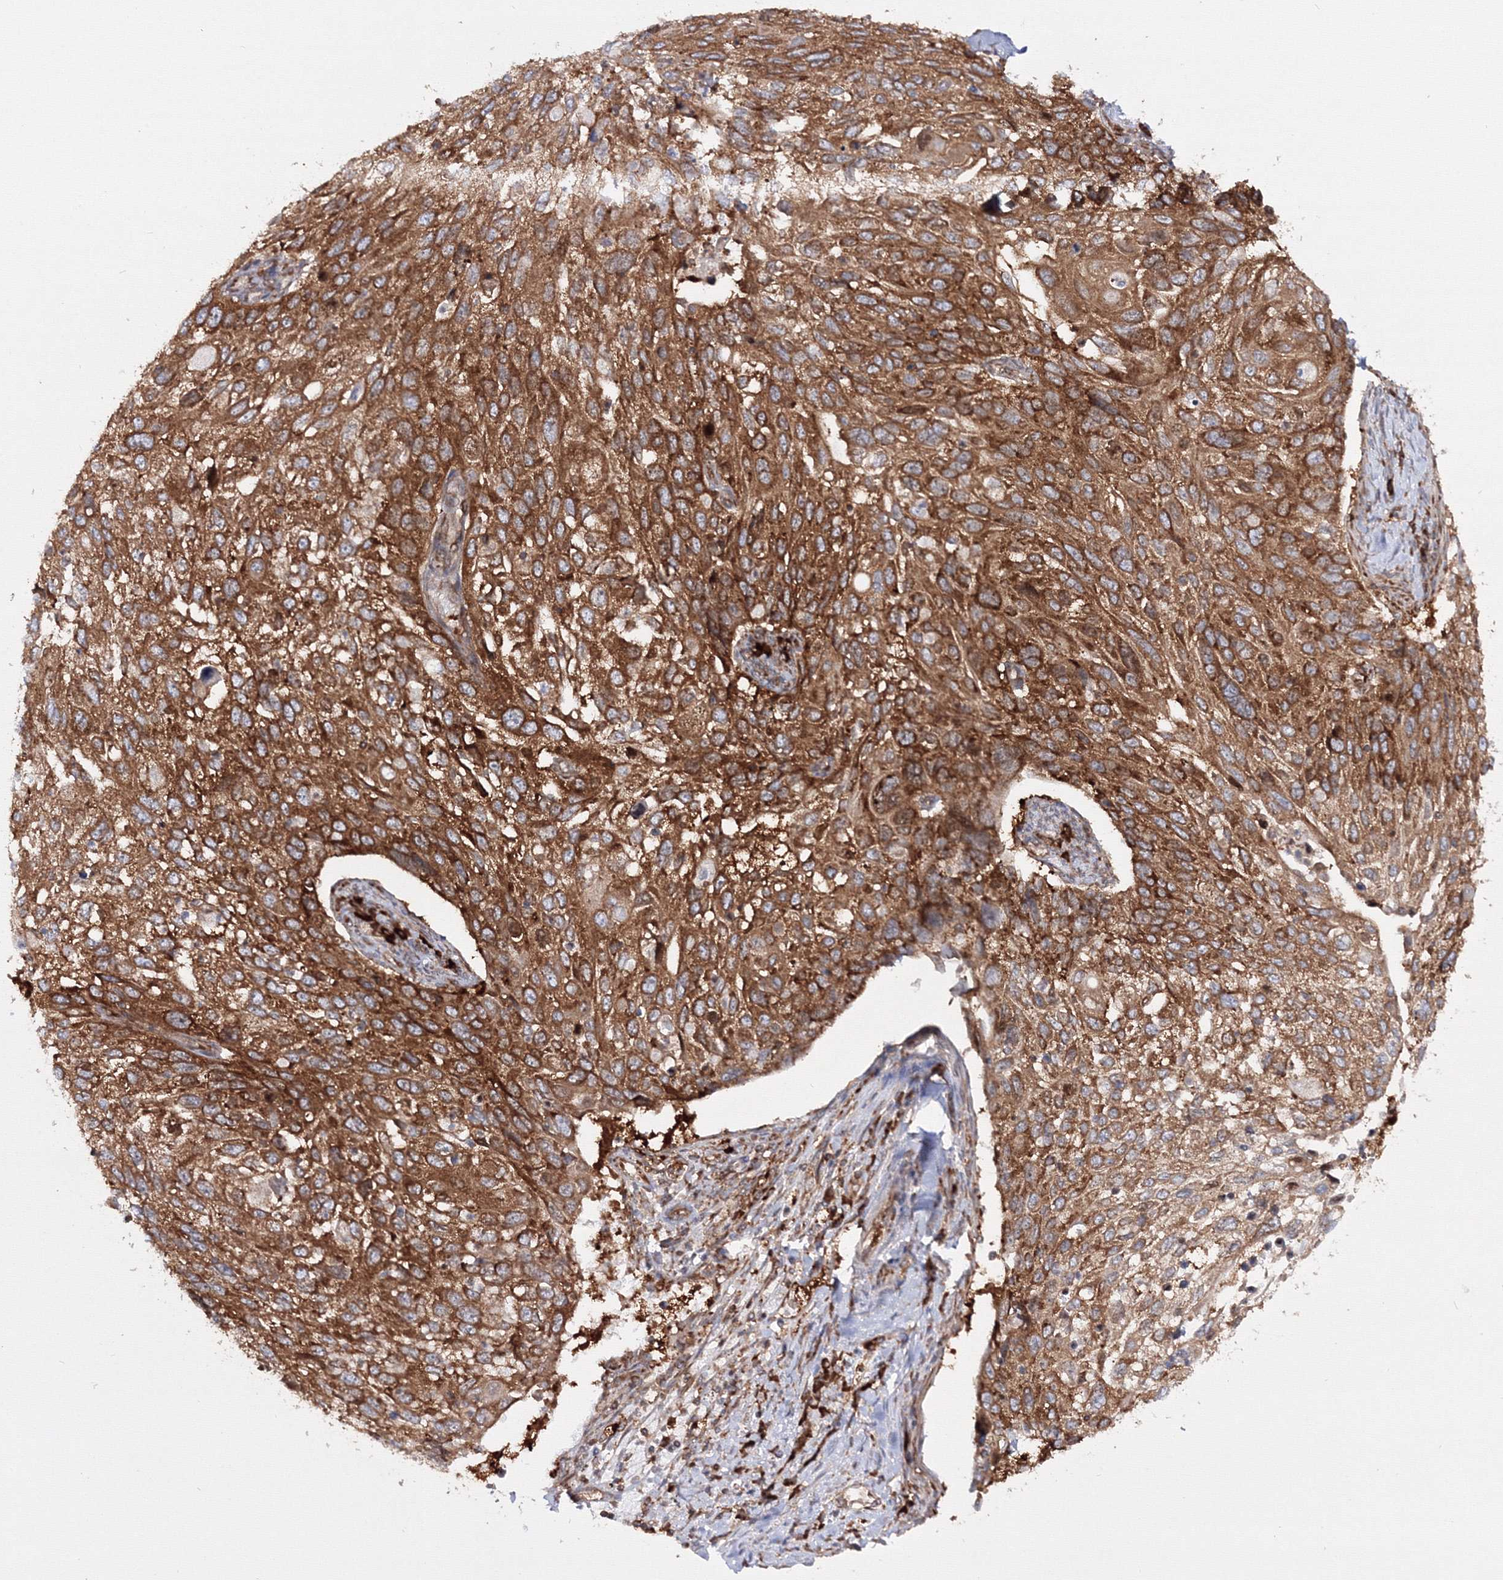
{"staining": {"intensity": "strong", "quantity": ">75%", "location": "cytoplasmic/membranous"}, "tissue": "cervical cancer", "cell_type": "Tumor cells", "image_type": "cancer", "snomed": [{"axis": "morphology", "description": "Squamous cell carcinoma, NOS"}, {"axis": "topography", "description": "Cervix"}], "caption": "Cervical cancer stained for a protein (brown) shows strong cytoplasmic/membranous positive positivity in approximately >75% of tumor cells.", "gene": "HARS1", "patient": {"sex": "female", "age": 70}}